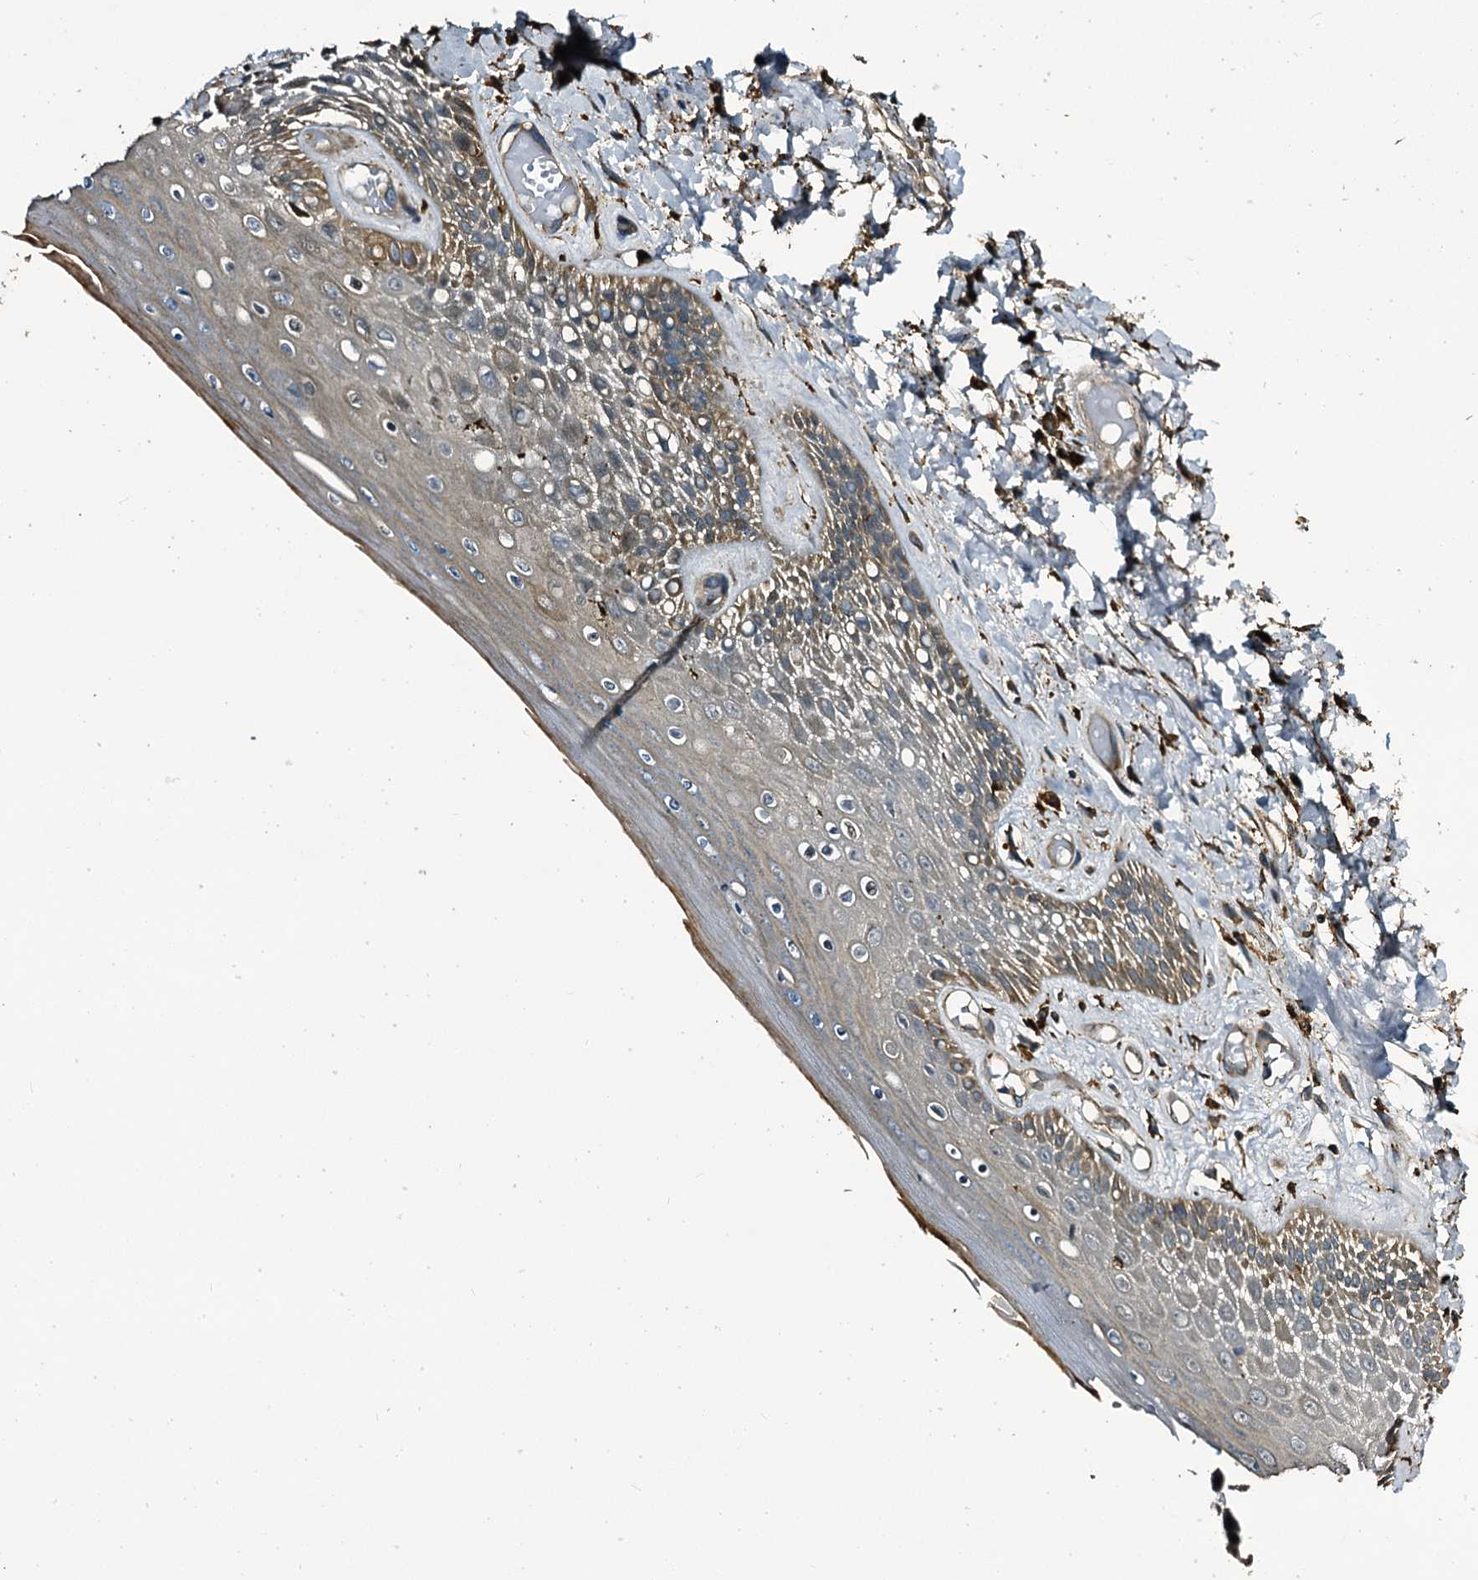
{"staining": {"intensity": "moderate", "quantity": "<25%", "location": "cytoplasmic/membranous"}, "tissue": "skin", "cell_type": "Epidermal cells", "image_type": "normal", "snomed": [{"axis": "morphology", "description": "Normal tissue, NOS"}, {"axis": "topography", "description": "Anal"}], "caption": "A low amount of moderate cytoplasmic/membranous positivity is present in approximately <25% of epidermal cells in unremarkable skin.", "gene": "TPGS2", "patient": {"sex": "male", "age": 78}}